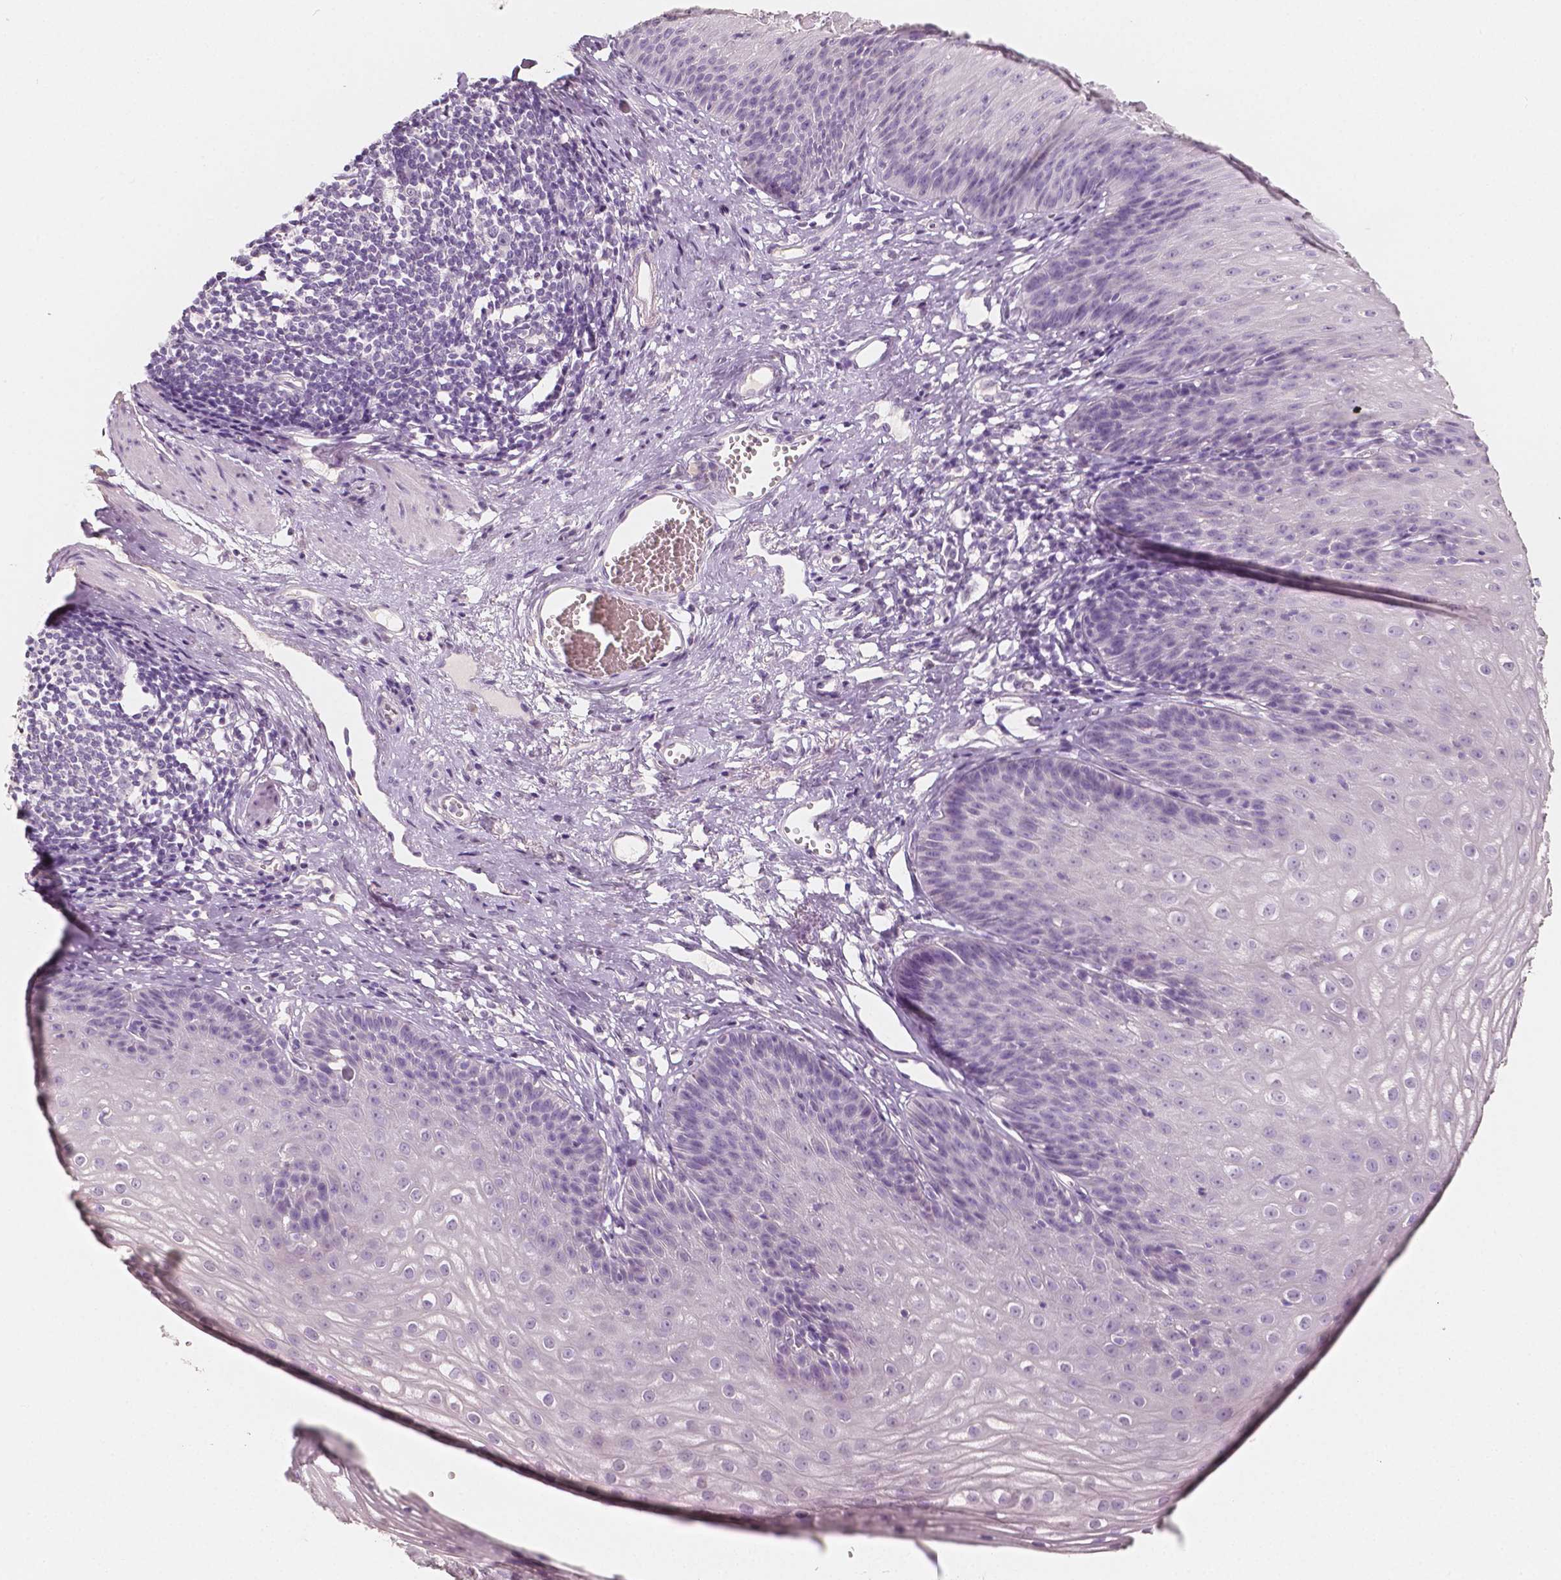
{"staining": {"intensity": "negative", "quantity": "none", "location": "none"}, "tissue": "esophagus", "cell_type": "Squamous epithelial cells", "image_type": "normal", "snomed": [{"axis": "morphology", "description": "Normal tissue, NOS"}, {"axis": "topography", "description": "Esophagus"}], "caption": "Immunohistochemistry (IHC) of normal esophagus displays no staining in squamous epithelial cells.", "gene": "NECAB2", "patient": {"sex": "male", "age": 72}}